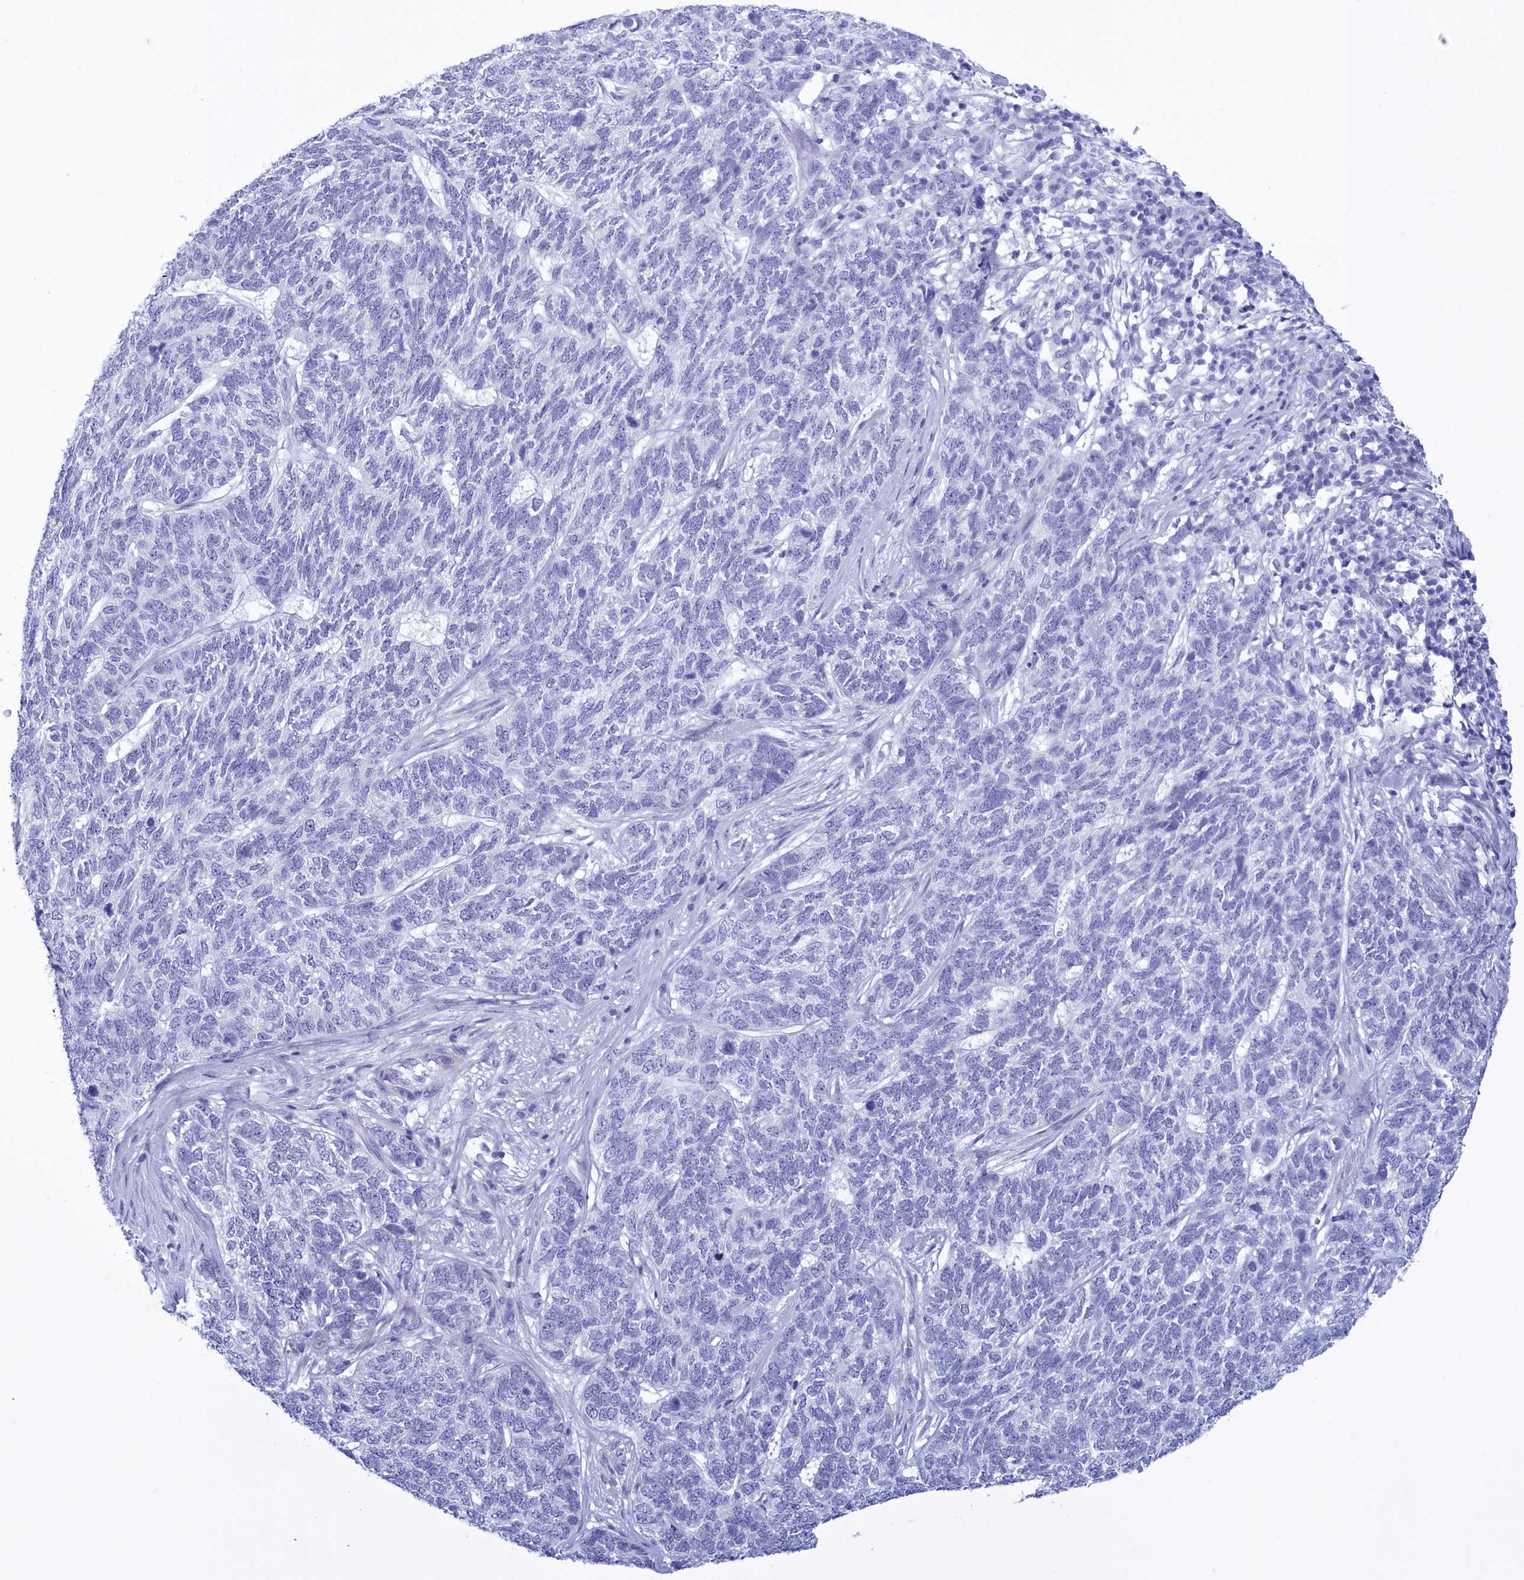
{"staining": {"intensity": "negative", "quantity": "none", "location": "none"}, "tissue": "skin cancer", "cell_type": "Tumor cells", "image_type": "cancer", "snomed": [{"axis": "morphology", "description": "Basal cell carcinoma"}, {"axis": "topography", "description": "Skin"}], "caption": "DAB immunohistochemical staining of skin cancer (basal cell carcinoma) reveals no significant positivity in tumor cells. The staining is performed using DAB brown chromogen with nuclei counter-stained in using hematoxylin.", "gene": "TMEM97", "patient": {"sex": "female", "age": 65}}